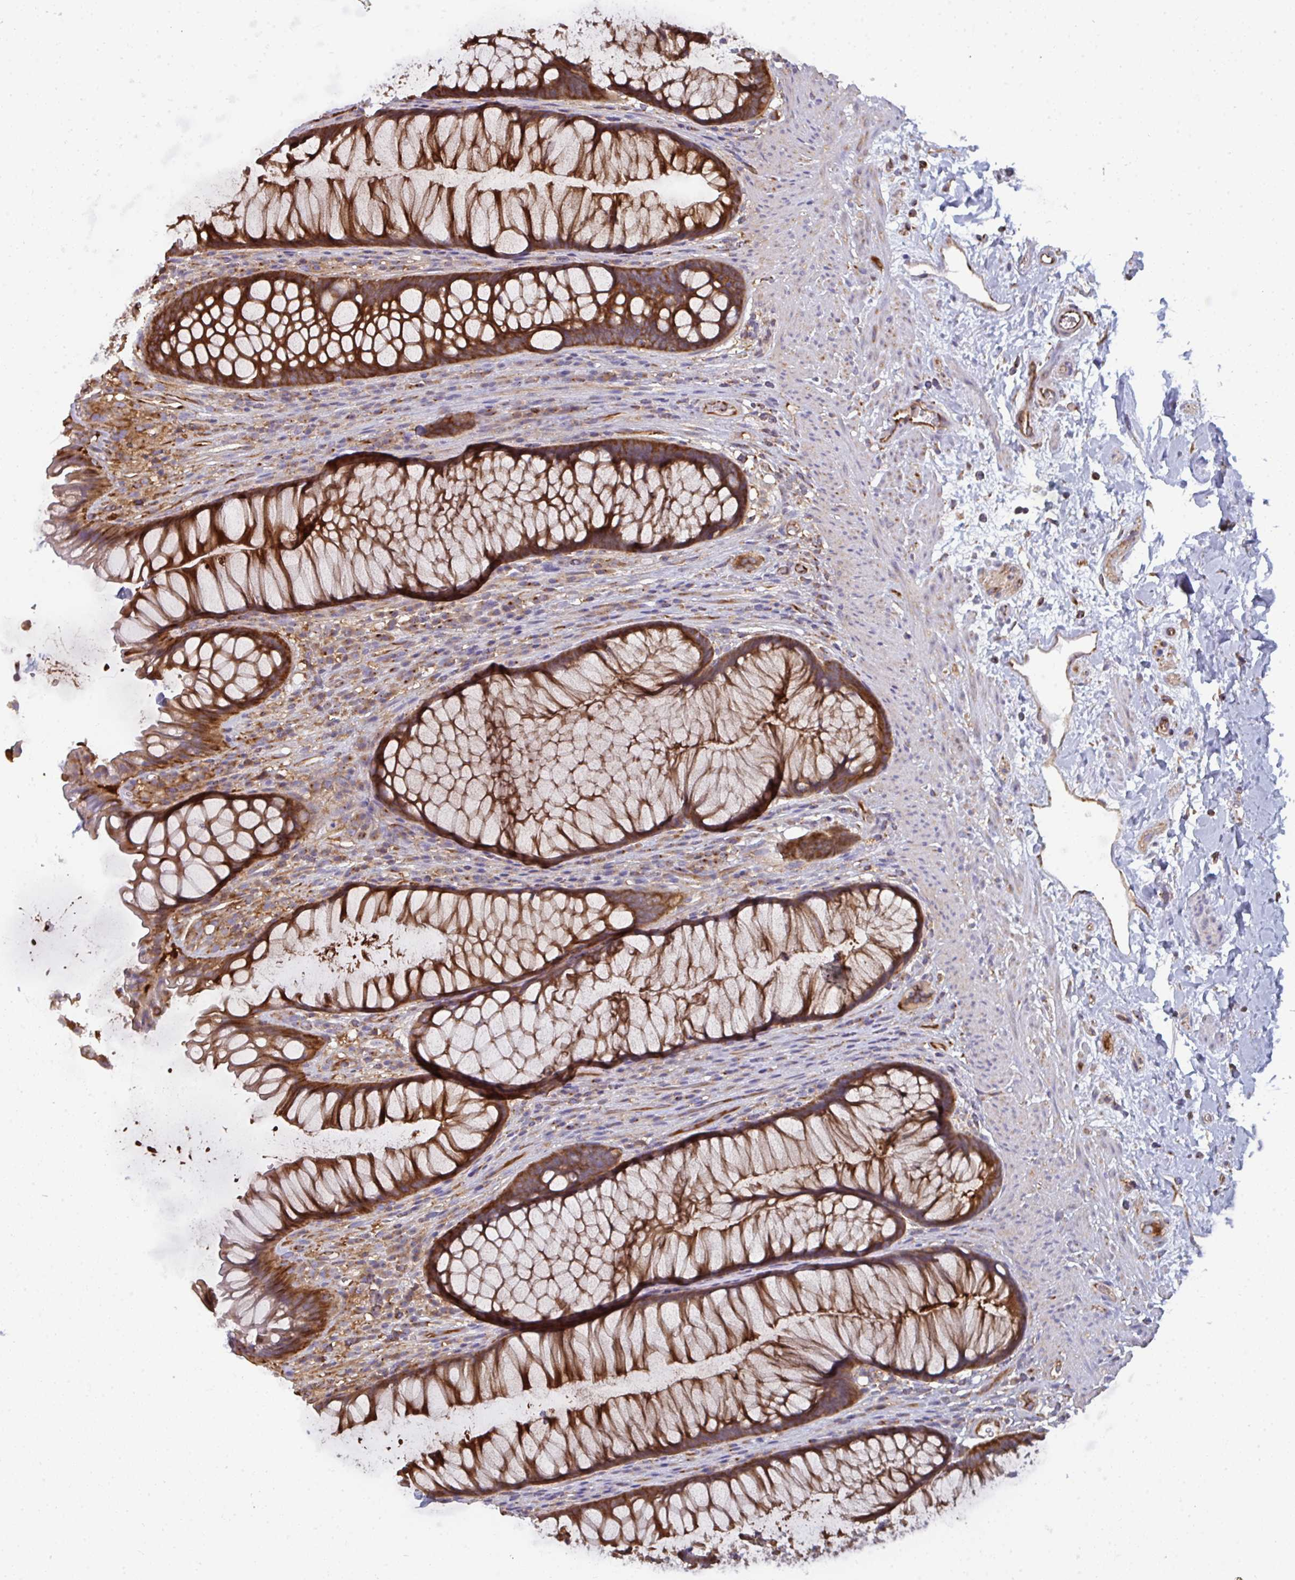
{"staining": {"intensity": "strong", "quantity": ">75%", "location": "cytoplasmic/membranous"}, "tissue": "rectum", "cell_type": "Glandular cells", "image_type": "normal", "snomed": [{"axis": "morphology", "description": "Normal tissue, NOS"}, {"axis": "topography", "description": "Rectum"}], "caption": "Brown immunohistochemical staining in normal human rectum shows strong cytoplasmic/membranous positivity in about >75% of glandular cells.", "gene": "DYNC1I2", "patient": {"sex": "male", "age": 53}}